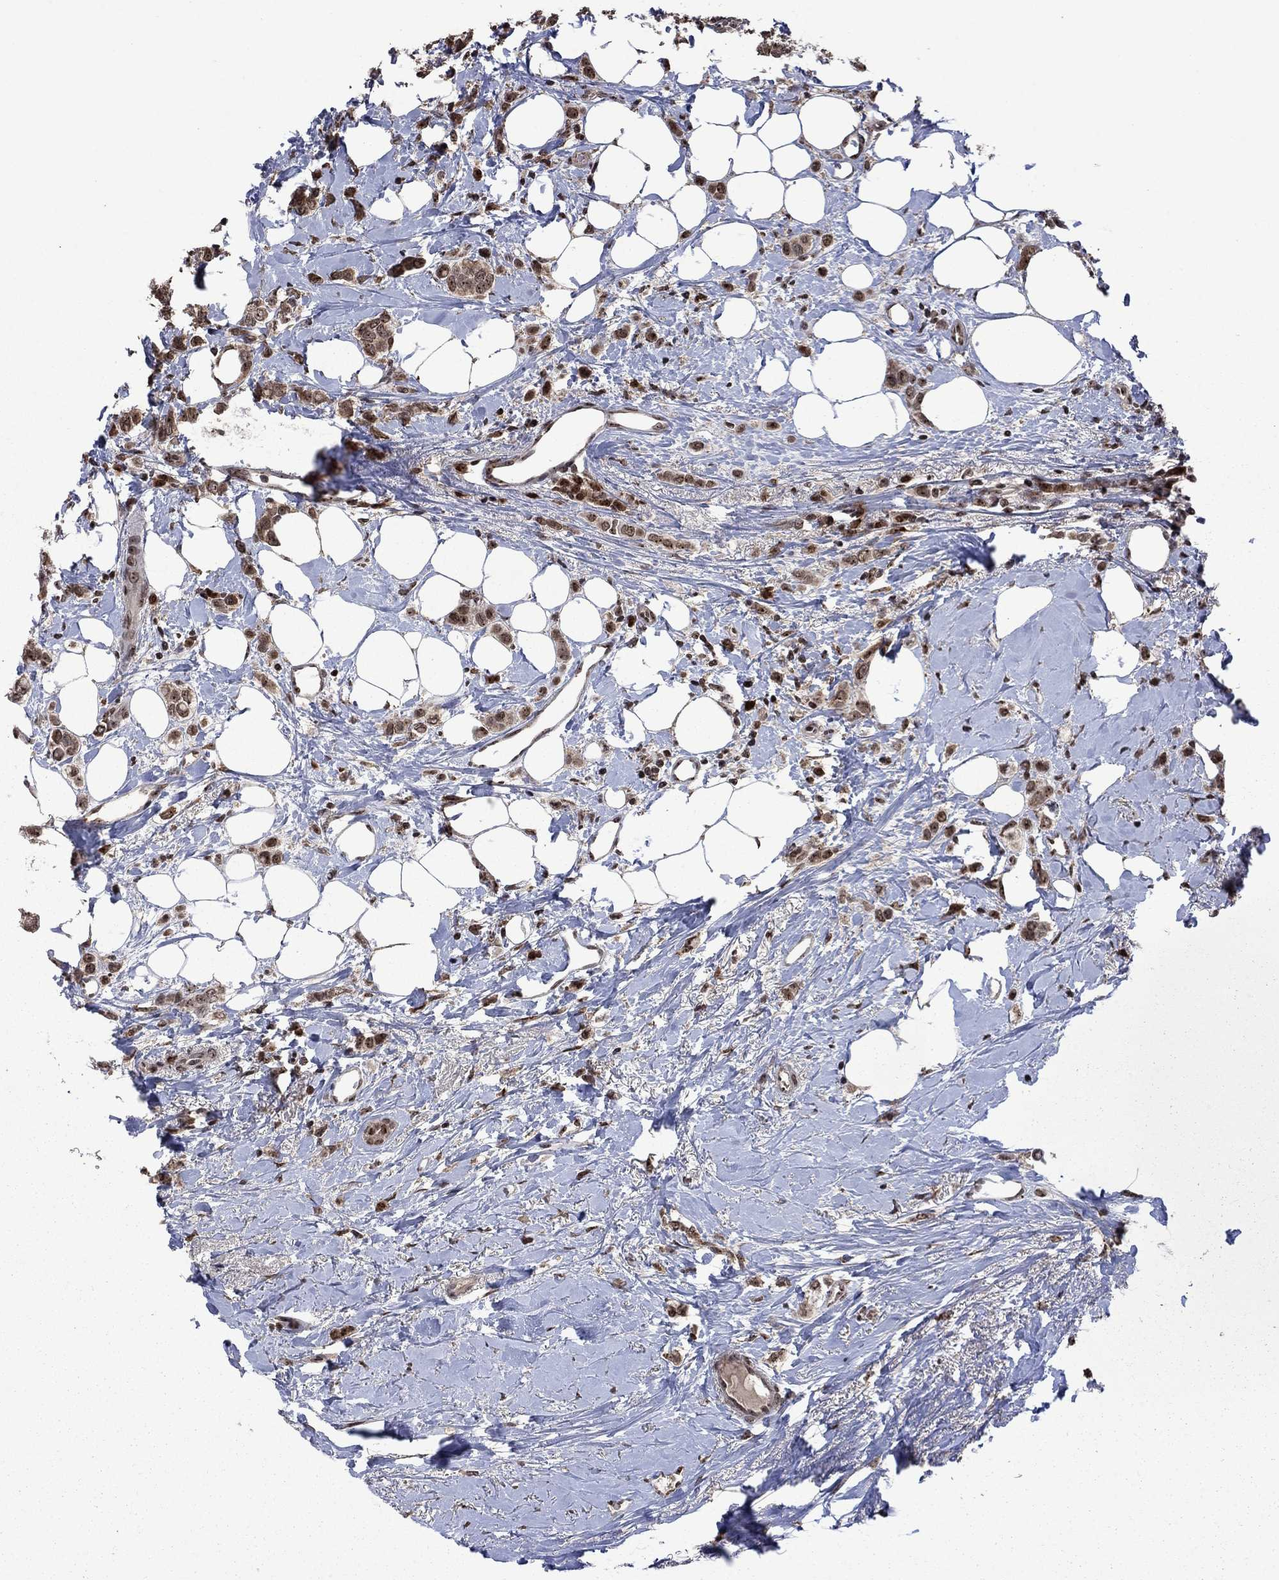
{"staining": {"intensity": "moderate", "quantity": "25%-75%", "location": "nuclear"}, "tissue": "breast cancer", "cell_type": "Tumor cells", "image_type": "cancer", "snomed": [{"axis": "morphology", "description": "Lobular carcinoma"}, {"axis": "topography", "description": "Breast"}], "caption": "Immunohistochemical staining of human lobular carcinoma (breast) reveals moderate nuclear protein staining in approximately 25%-75% of tumor cells. (DAB (3,3'-diaminobenzidine) = brown stain, brightfield microscopy at high magnification).", "gene": "FBL", "patient": {"sex": "female", "age": 66}}